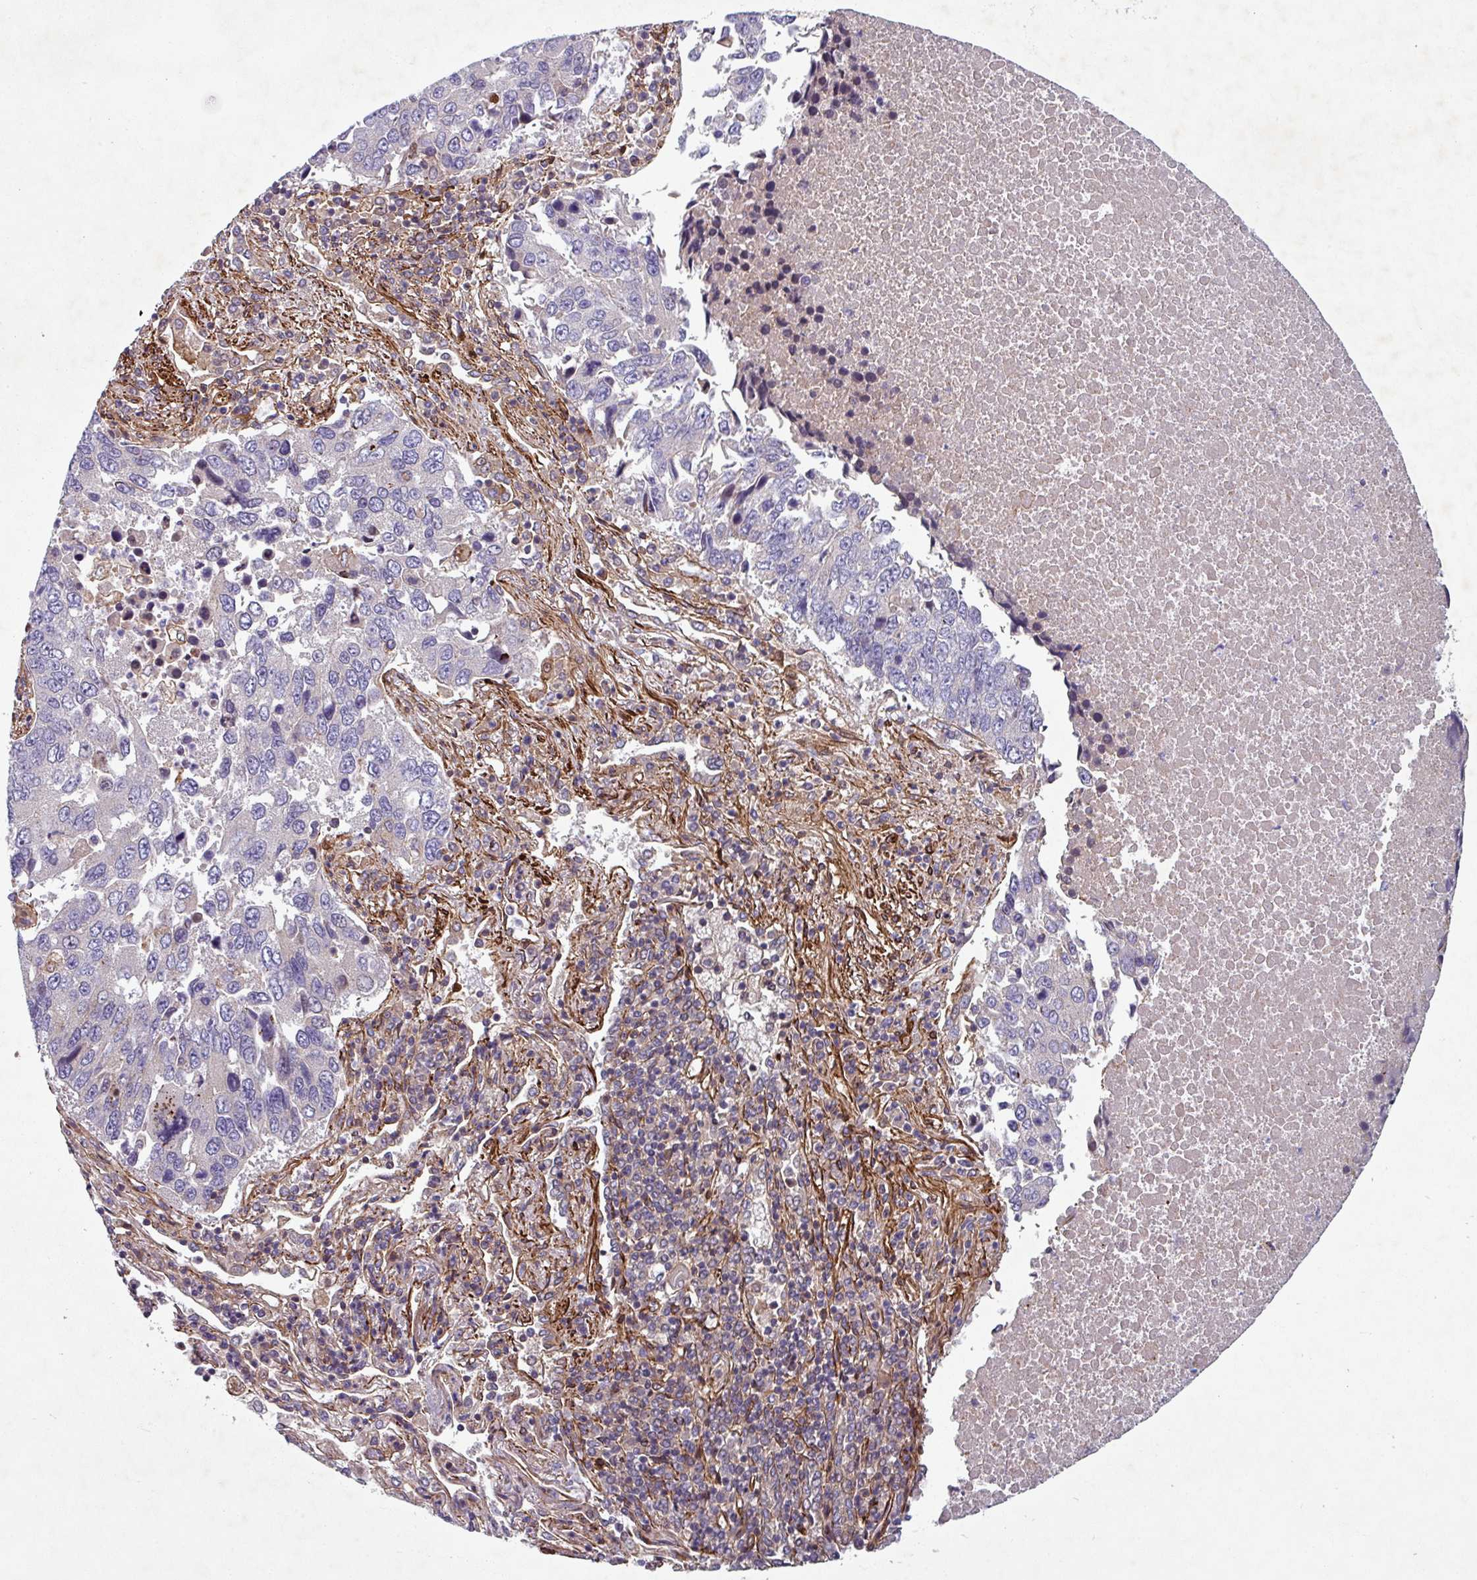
{"staining": {"intensity": "negative", "quantity": "none", "location": "none"}, "tissue": "lung cancer", "cell_type": "Tumor cells", "image_type": "cancer", "snomed": [{"axis": "morphology", "description": "Squamous cell carcinoma, NOS"}, {"axis": "topography", "description": "Lung"}], "caption": "This is an IHC photomicrograph of lung cancer (squamous cell carcinoma). There is no positivity in tumor cells.", "gene": "ATP2C2", "patient": {"sex": "female", "age": 66}}